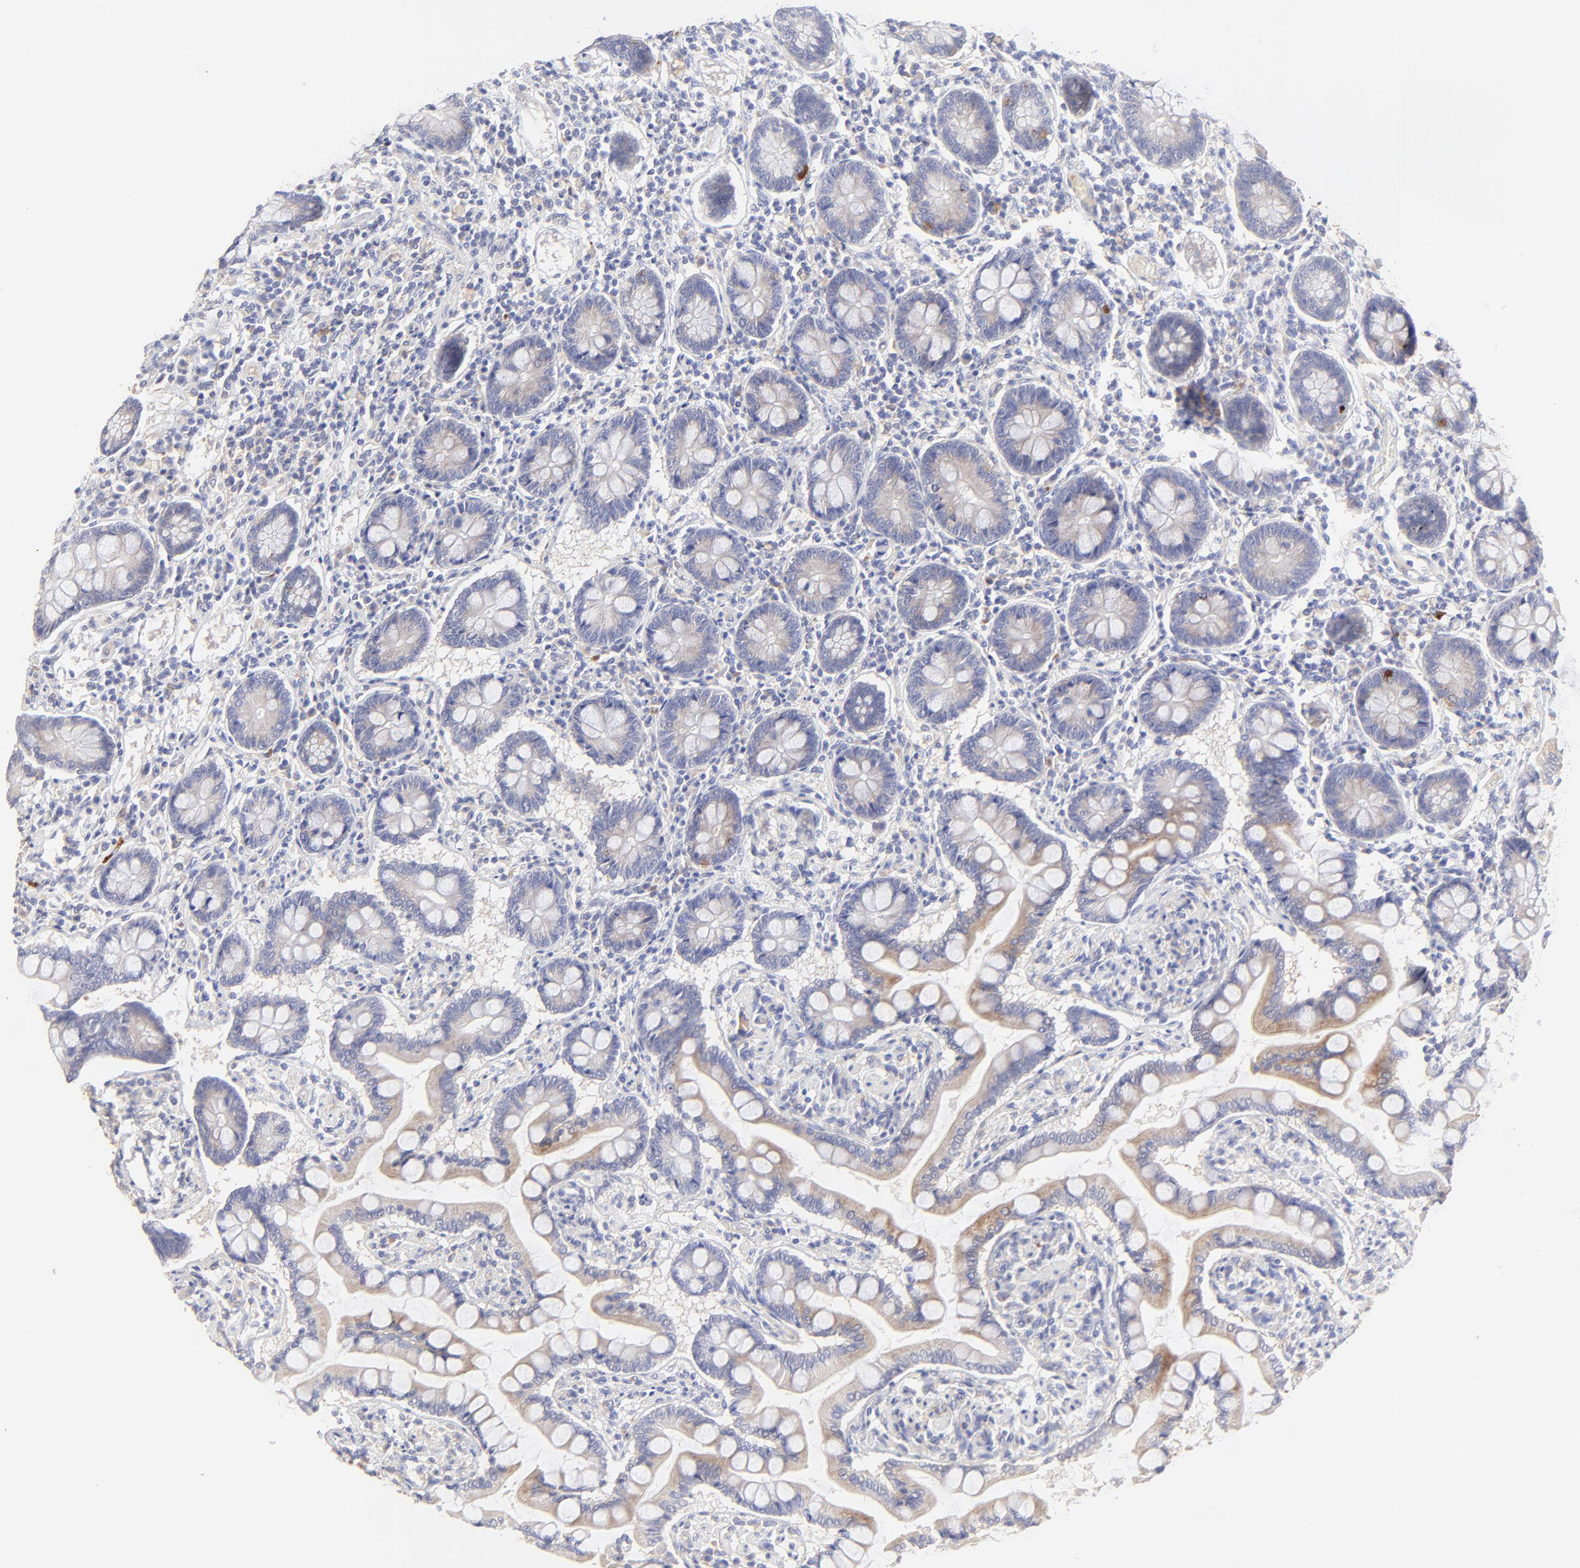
{"staining": {"intensity": "moderate", "quantity": ">75%", "location": "cytoplasmic/membranous"}, "tissue": "small intestine", "cell_type": "Glandular cells", "image_type": "normal", "snomed": [{"axis": "morphology", "description": "Normal tissue, NOS"}, {"axis": "topography", "description": "Small intestine"}], "caption": "Immunohistochemical staining of benign small intestine exhibits >75% levels of moderate cytoplasmic/membranous protein staining in about >75% of glandular cells.", "gene": "LHFPL1", "patient": {"sex": "male", "age": 41}}